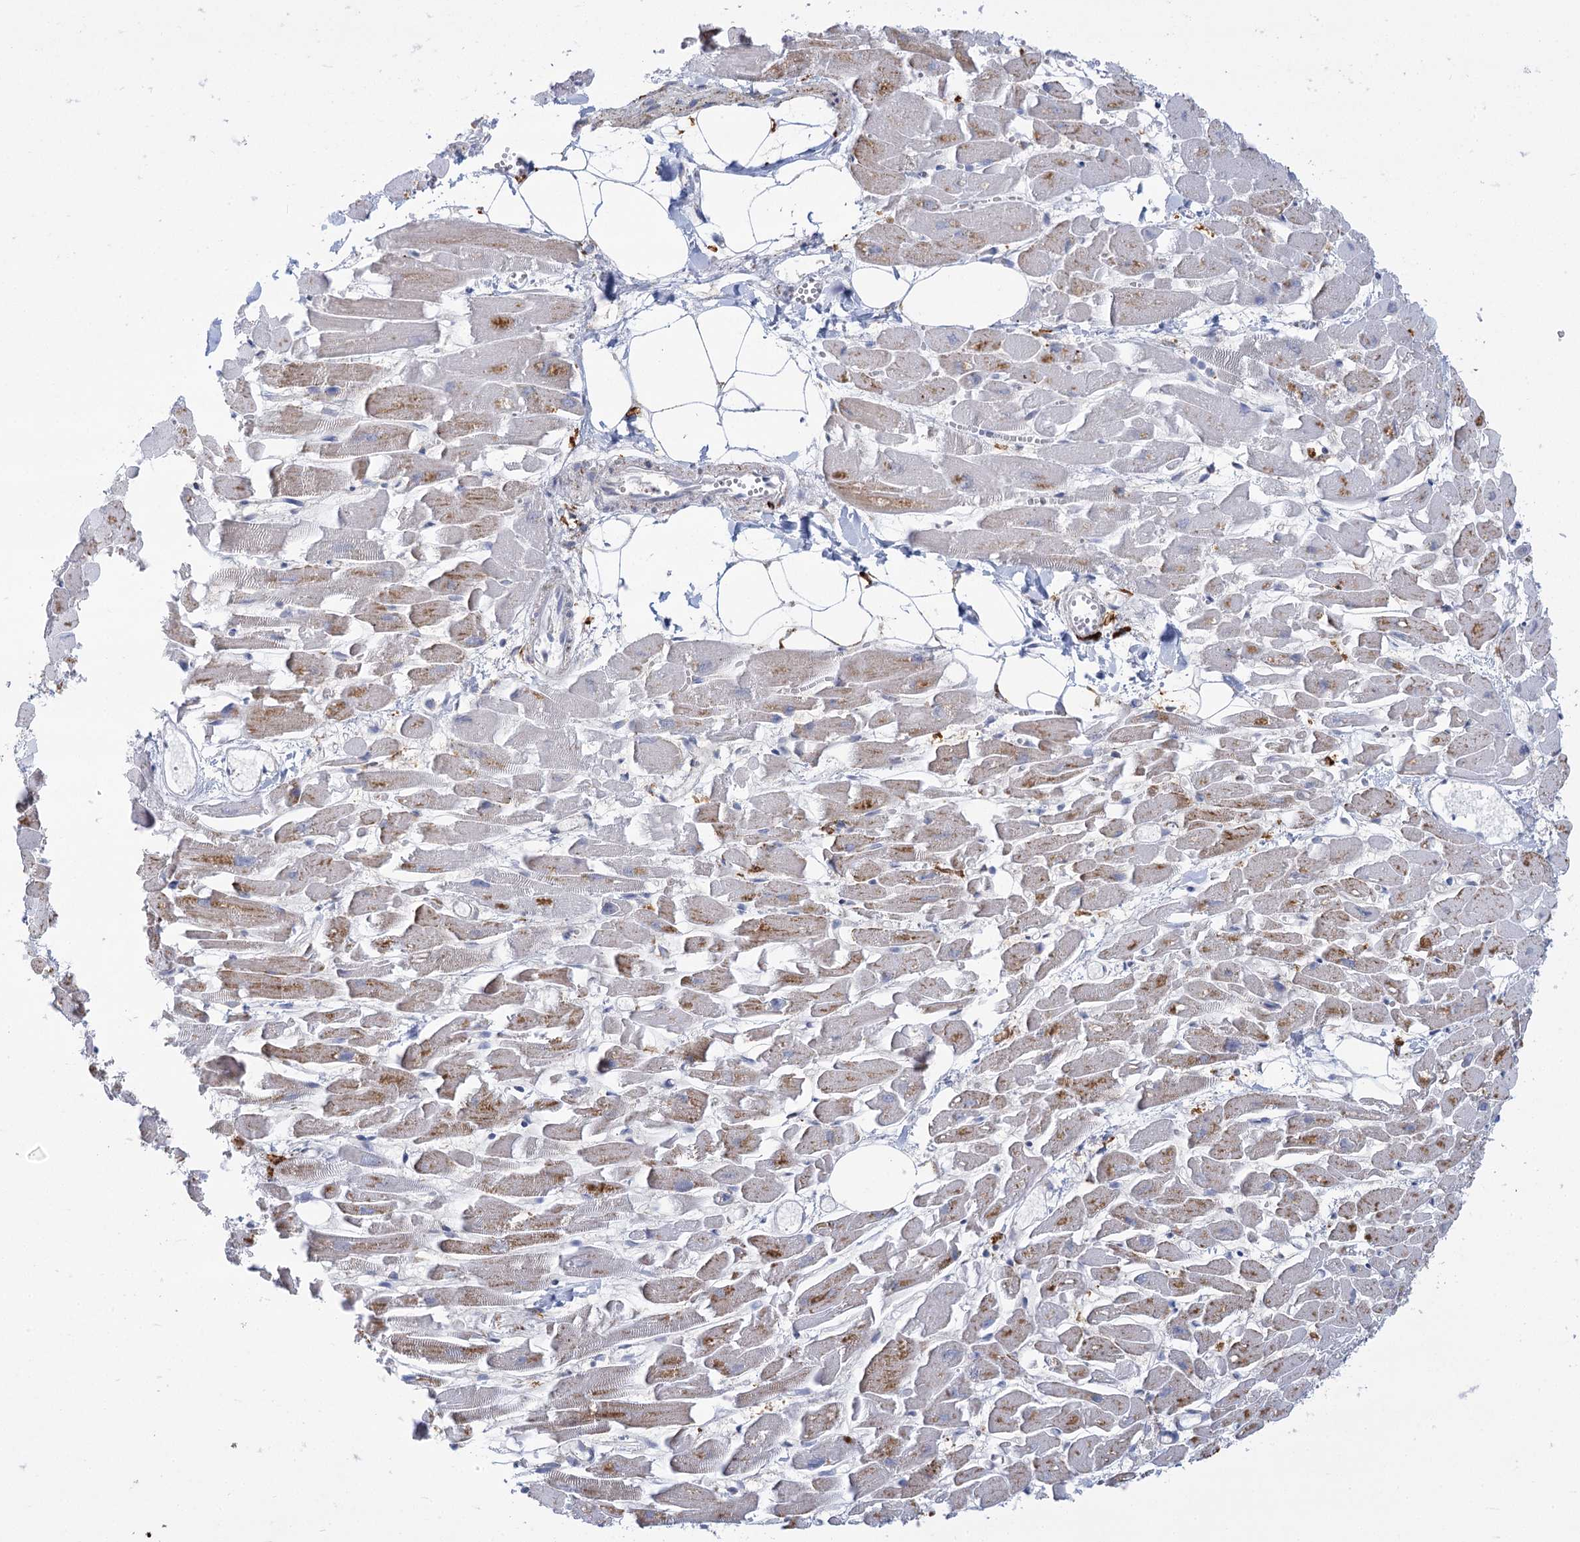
{"staining": {"intensity": "moderate", "quantity": "25%-75%", "location": "cytoplasmic/membranous"}, "tissue": "heart muscle", "cell_type": "Cardiomyocytes", "image_type": "normal", "snomed": [{"axis": "morphology", "description": "Normal tissue, NOS"}, {"axis": "topography", "description": "Heart"}], "caption": "This image displays immunohistochemistry (IHC) staining of unremarkable heart muscle, with medium moderate cytoplasmic/membranous staining in about 25%-75% of cardiomyocytes.", "gene": "TAS1R1", "patient": {"sex": "female", "age": 64}}